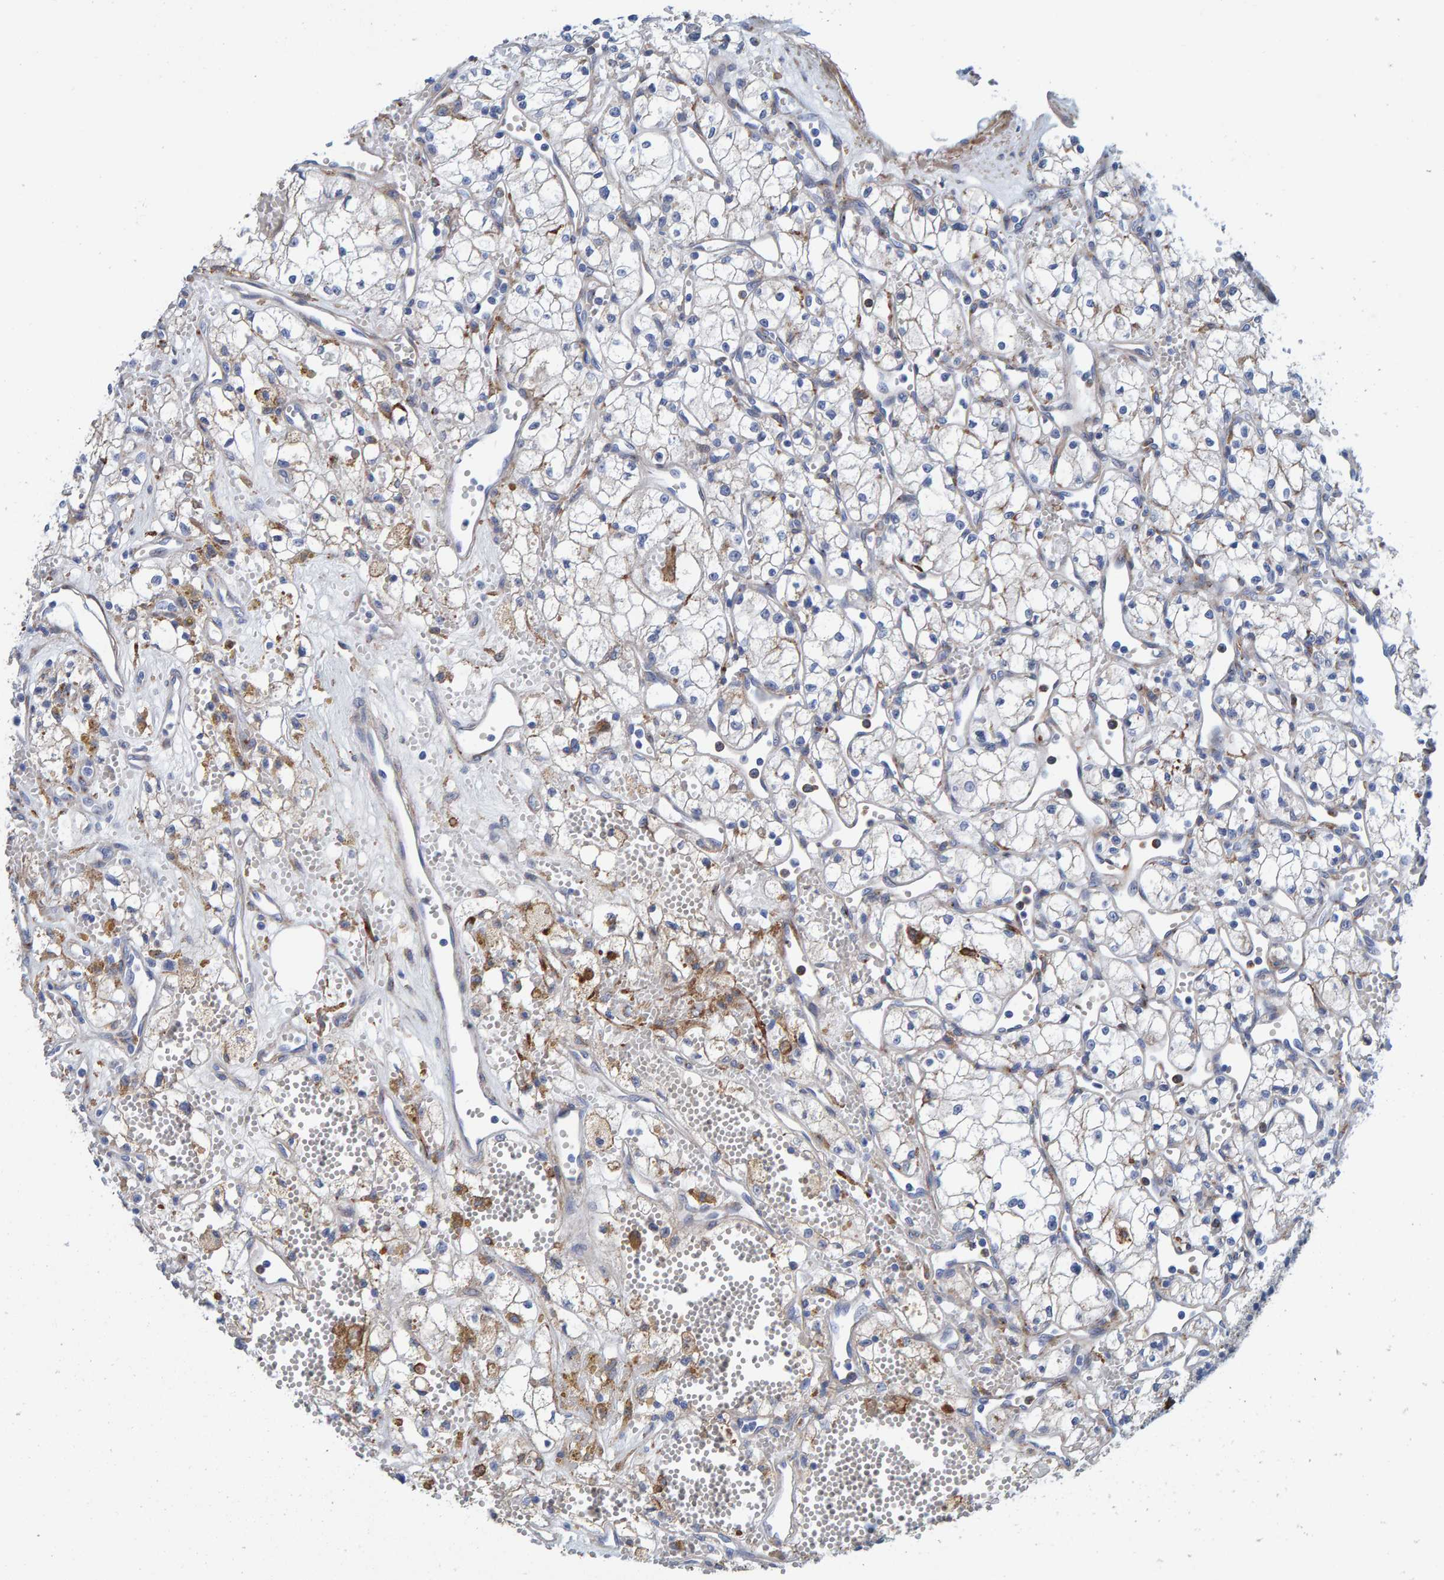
{"staining": {"intensity": "negative", "quantity": "none", "location": "none"}, "tissue": "renal cancer", "cell_type": "Tumor cells", "image_type": "cancer", "snomed": [{"axis": "morphology", "description": "Adenocarcinoma, NOS"}, {"axis": "topography", "description": "Kidney"}], "caption": "Protein analysis of adenocarcinoma (renal) demonstrates no significant staining in tumor cells. (Immunohistochemistry (ihc), brightfield microscopy, high magnification).", "gene": "LRP1", "patient": {"sex": "male", "age": 59}}